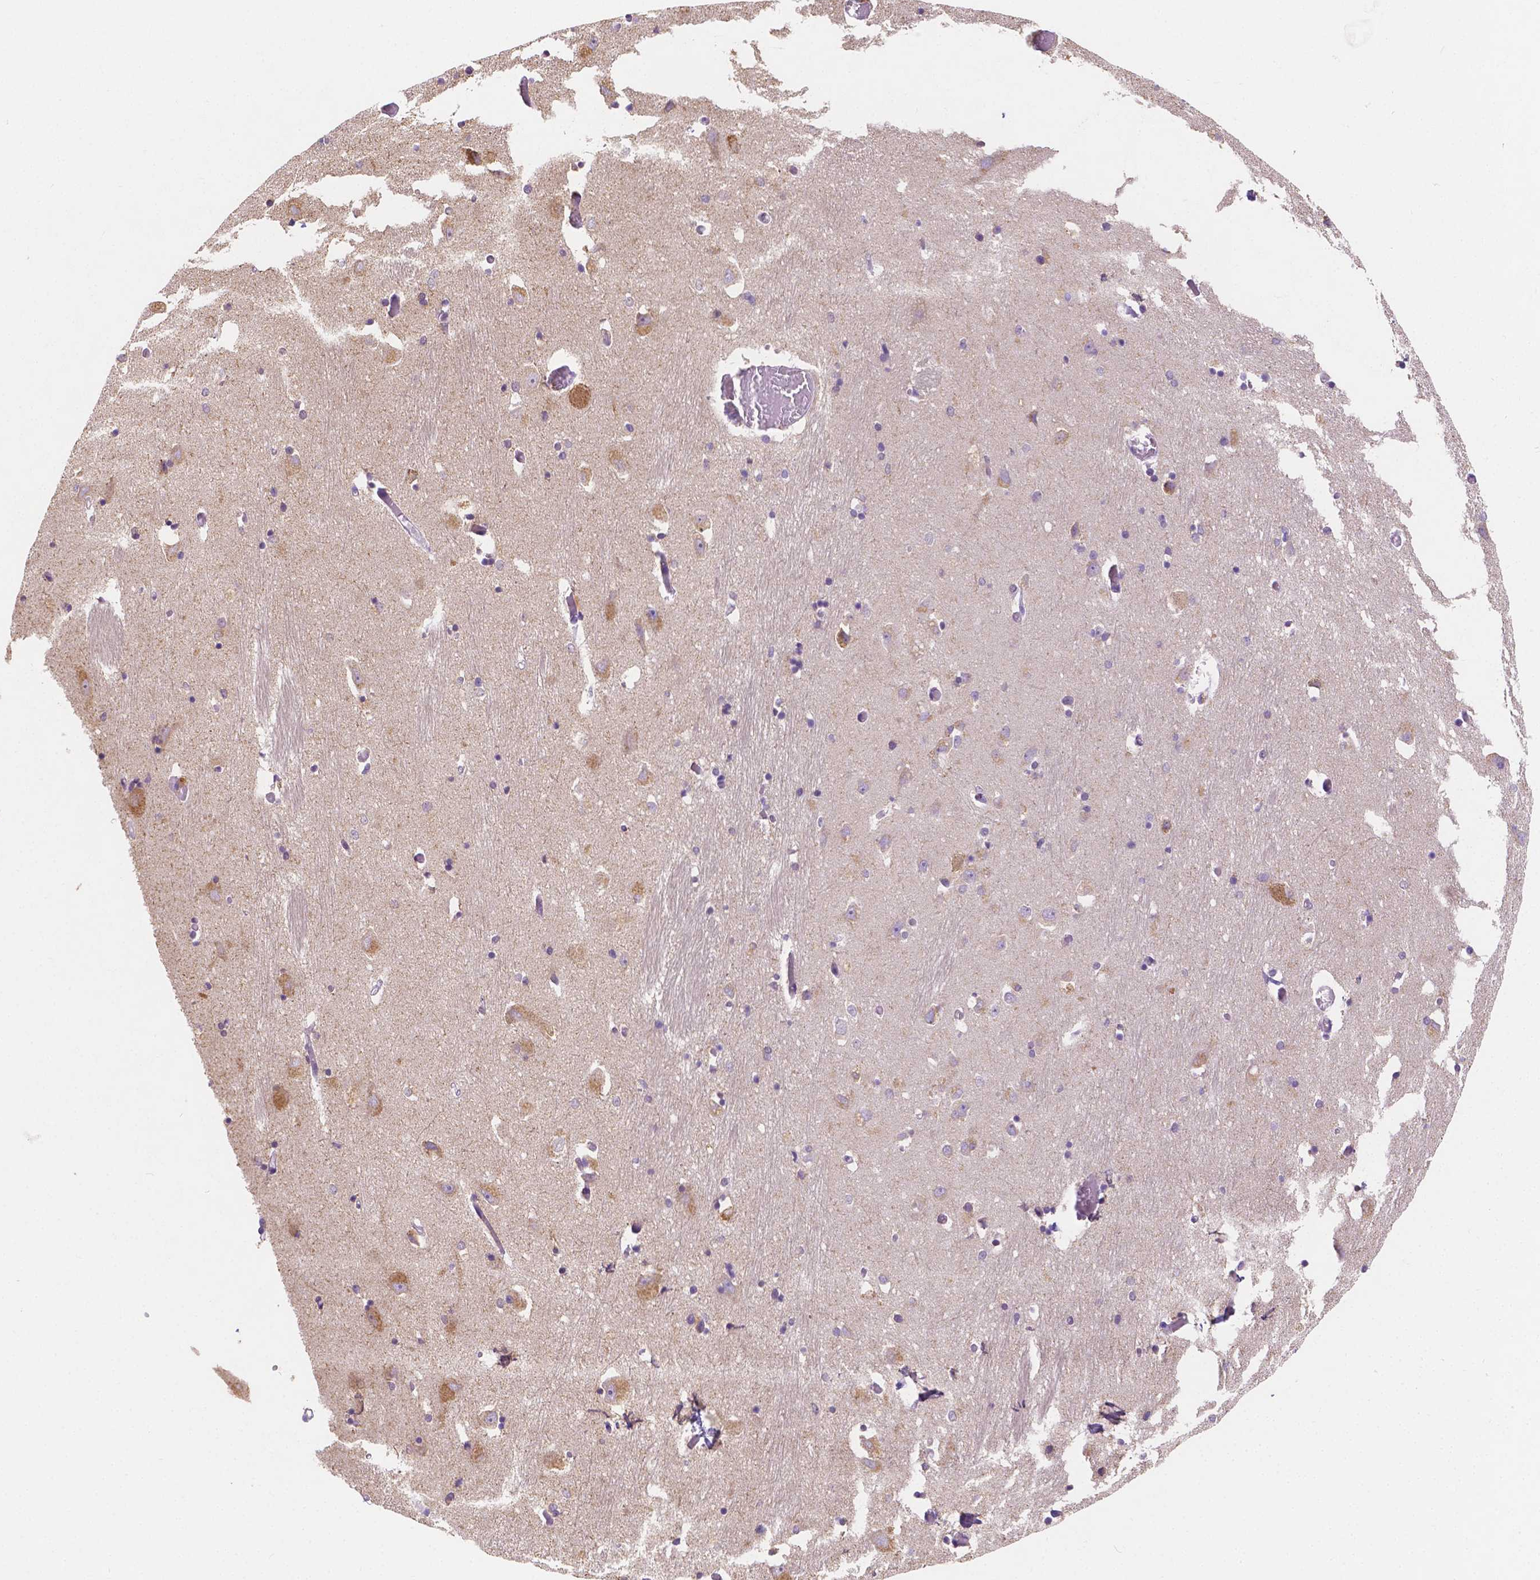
{"staining": {"intensity": "negative", "quantity": "none", "location": "none"}, "tissue": "caudate", "cell_type": "Glial cells", "image_type": "normal", "snomed": [{"axis": "morphology", "description": "Normal tissue, NOS"}, {"axis": "topography", "description": "Lateral ventricle wall"}, {"axis": "topography", "description": "Hippocampus"}], "caption": "Immunohistochemistry (IHC) image of benign caudate: caudate stained with DAB (3,3'-diaminobenzidine) exhibits no significant protein positivity in glial cells.", "gene": "TMEM130", "patient": {"sex": "female", "age": 63}}